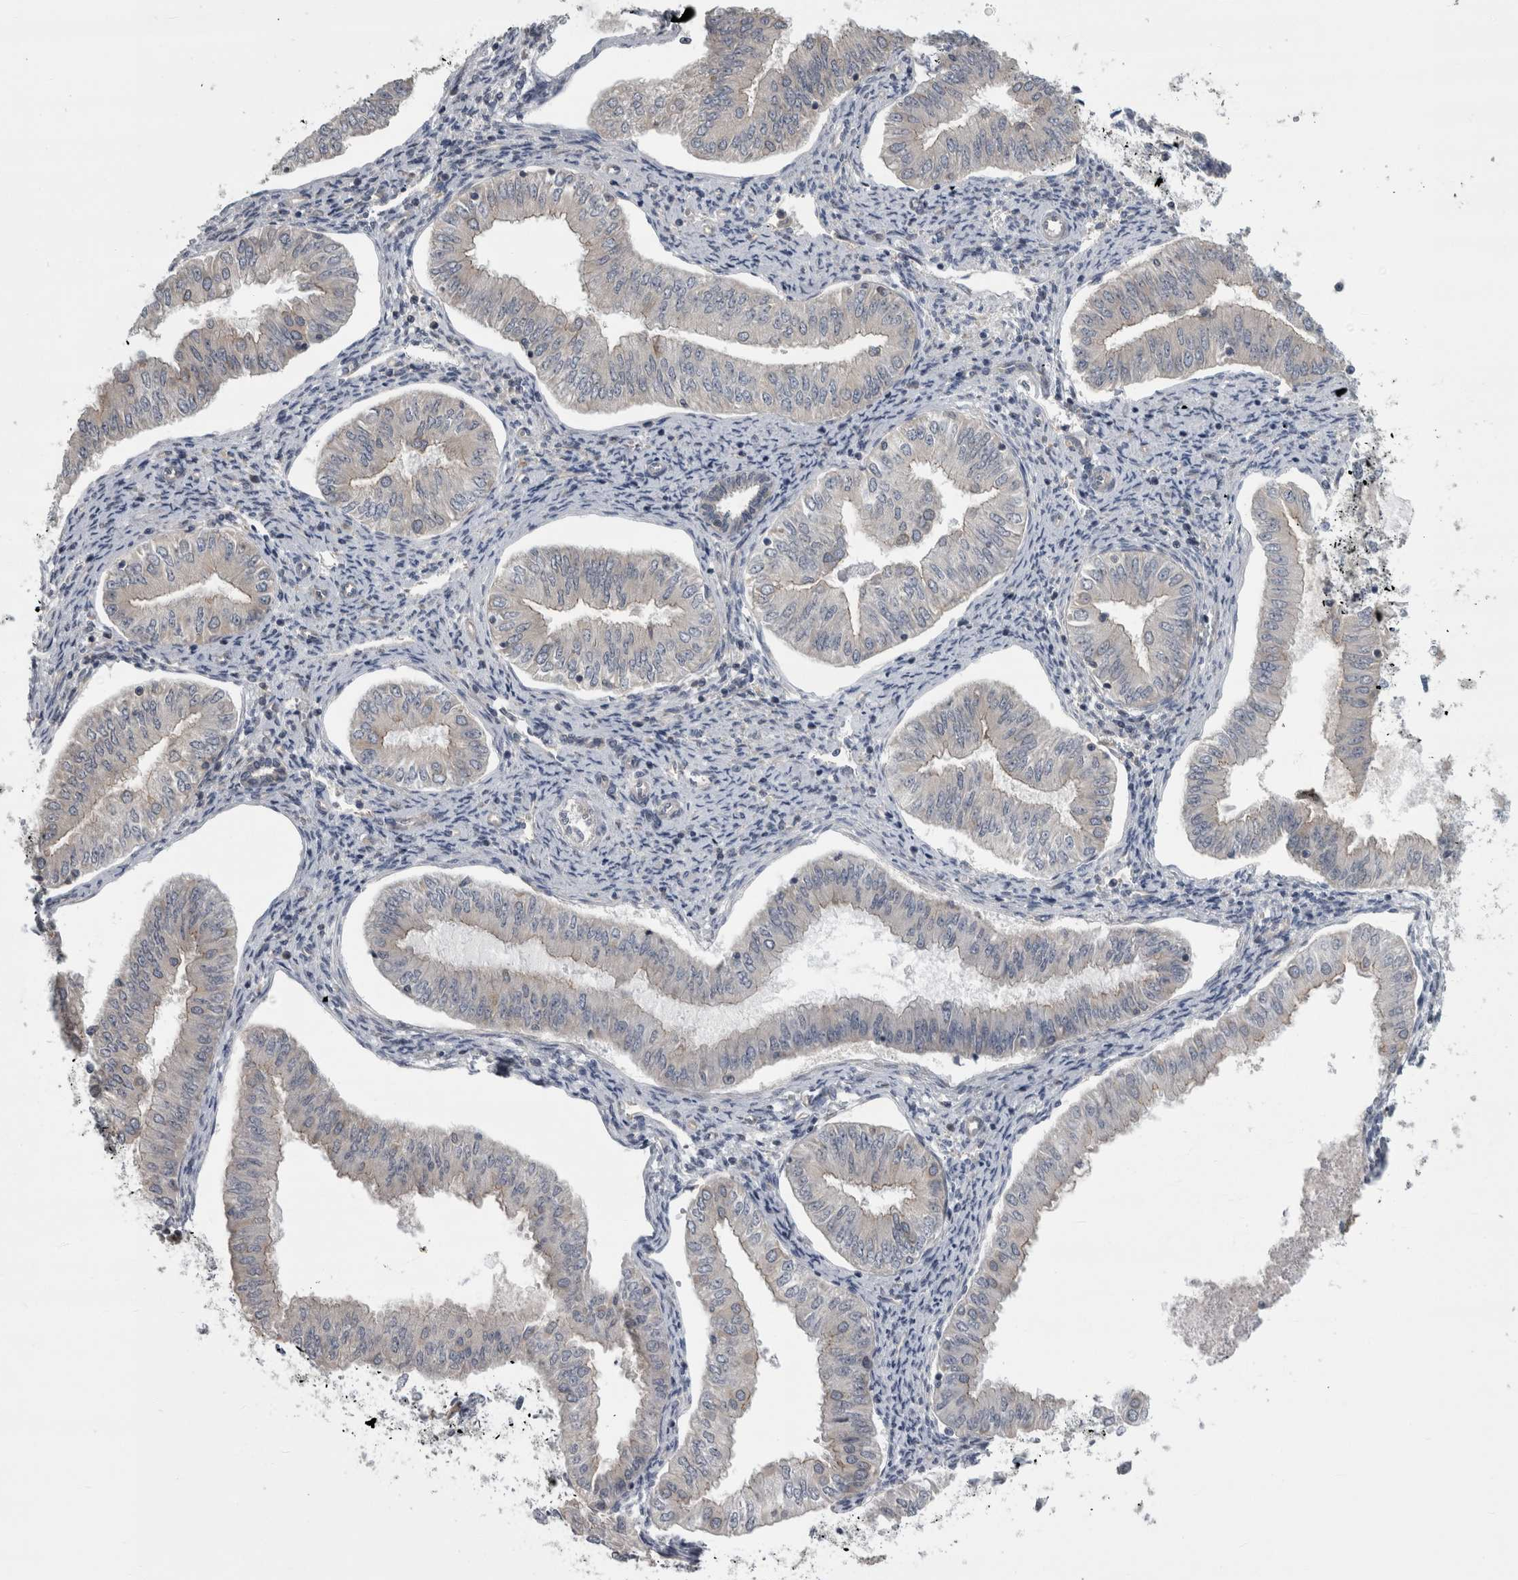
{"staining": {"intensity": "negative", "quantity": "none", "location": "none"}, "tissue": "endometrial cancer", "cell_type": "Tumor cells", "image_type": "cancer", "snomed": [{"axis": "morphology", "description": "Normal tissue, NOS"}, {"axis": "morphology", "description": "Adenocarcinoma, NOS"}, {"axis": "topography", "description": "Endometrium"}], "caption": "This is an immunohistochemistry micrograph of human endometrial adenocarcinoma. There is no staining in tumor cells.", "gene": "PRRC2C", "patient": {"sex": "female", "age": 53}}